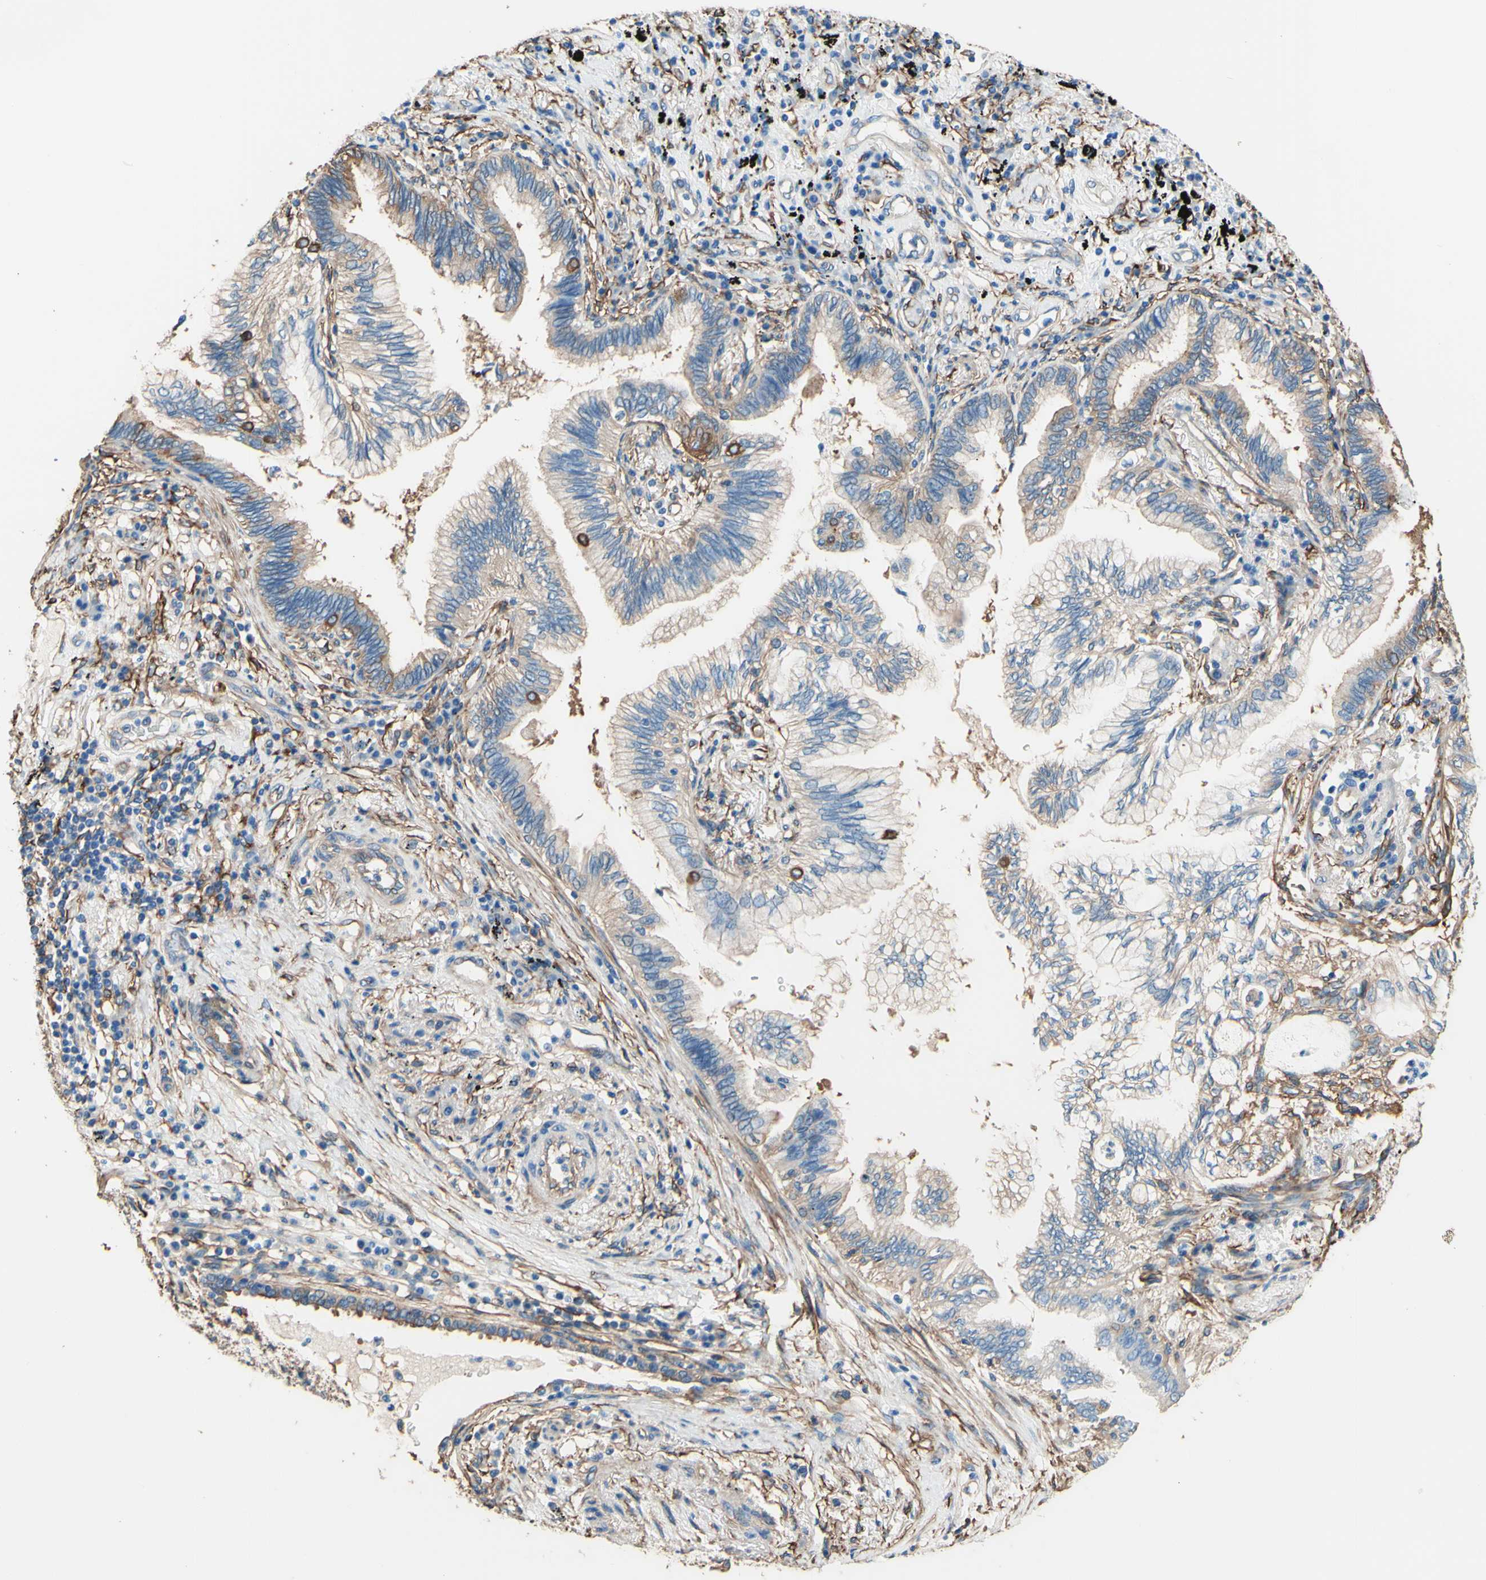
{"staining": {"intensity": "weak", "quantity": "25%-75%", "location": "cytoplasmic/membranous"}, "tissue": "lung cancer", "cell_type": "Tumor cells", "image_type": "cancer", "snomed": [{"axis": "morphology", "description": "Normal tissue, NOS"}, {"axis": "morphology", "description": "Adenocarcinoma, NOS"}, {"axis": "topography", "description": "Bronchus"}, {"axis": "topography", "description": "Lung"}], "caption": "Weak cytoplasmic/membranous positivity is present in approximately 25%-75% of tumor cells in adenocarcinoma (lung).", "gene": "DPYSL3", "patient": {"sex": "female", "age": 70}}